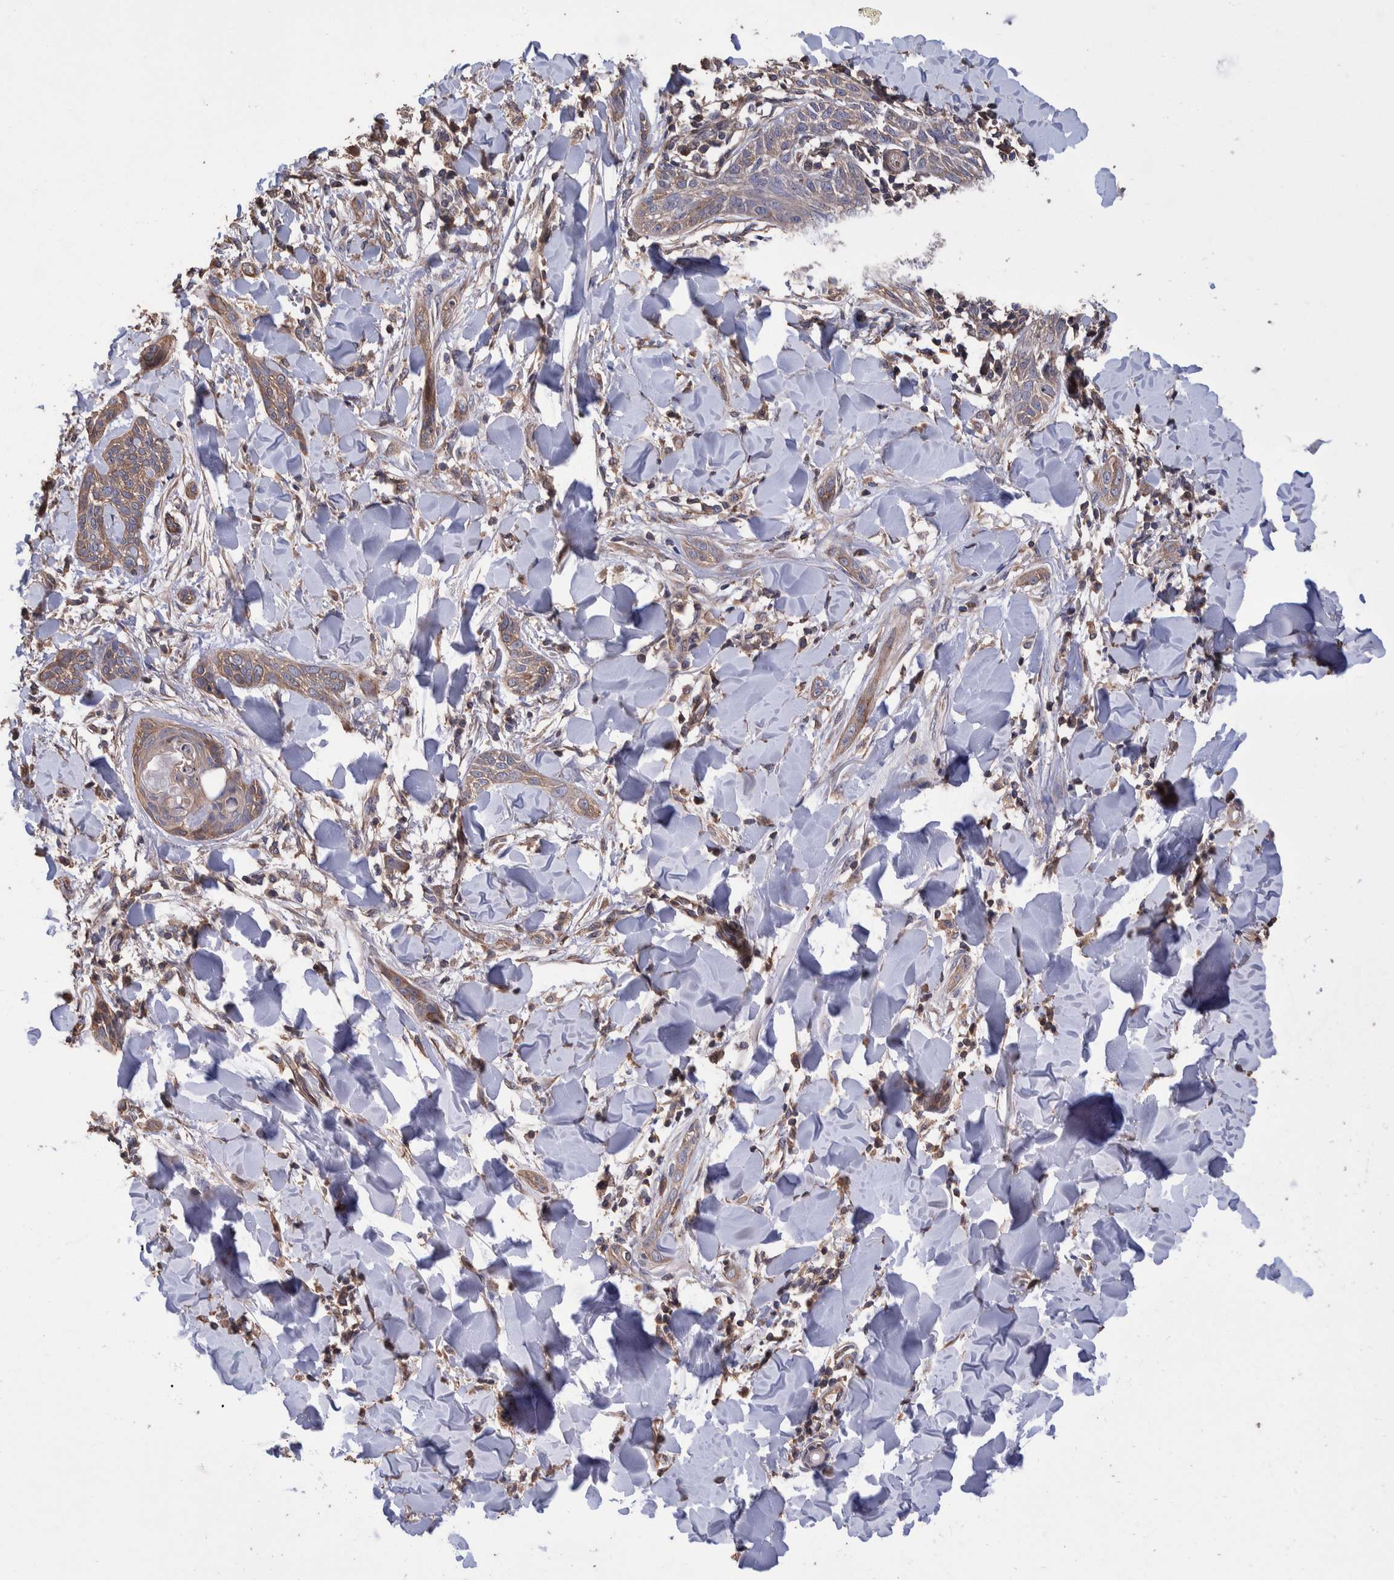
{"staining": {"intensity": "weak", "quantity": ">75%", "location": "cytoplasmic/membranous"}, "tissue": "skin cancer", "cell_type": "Tumor cells", "image_type": "cancer", "snomed": [{"axis": "morphology", "description": "Basal cell carcinoma"}, {"axis": "topography", "description": "Skin"}], "caption": "IHC (DAB) staining of human skin basal cell carcinoma shows weak cytoplasmic/membranous protein expression in approximately >75% of tumor cells.", "gene": "SLC45A4", "patient": {"sex": "female", "age": 59}}